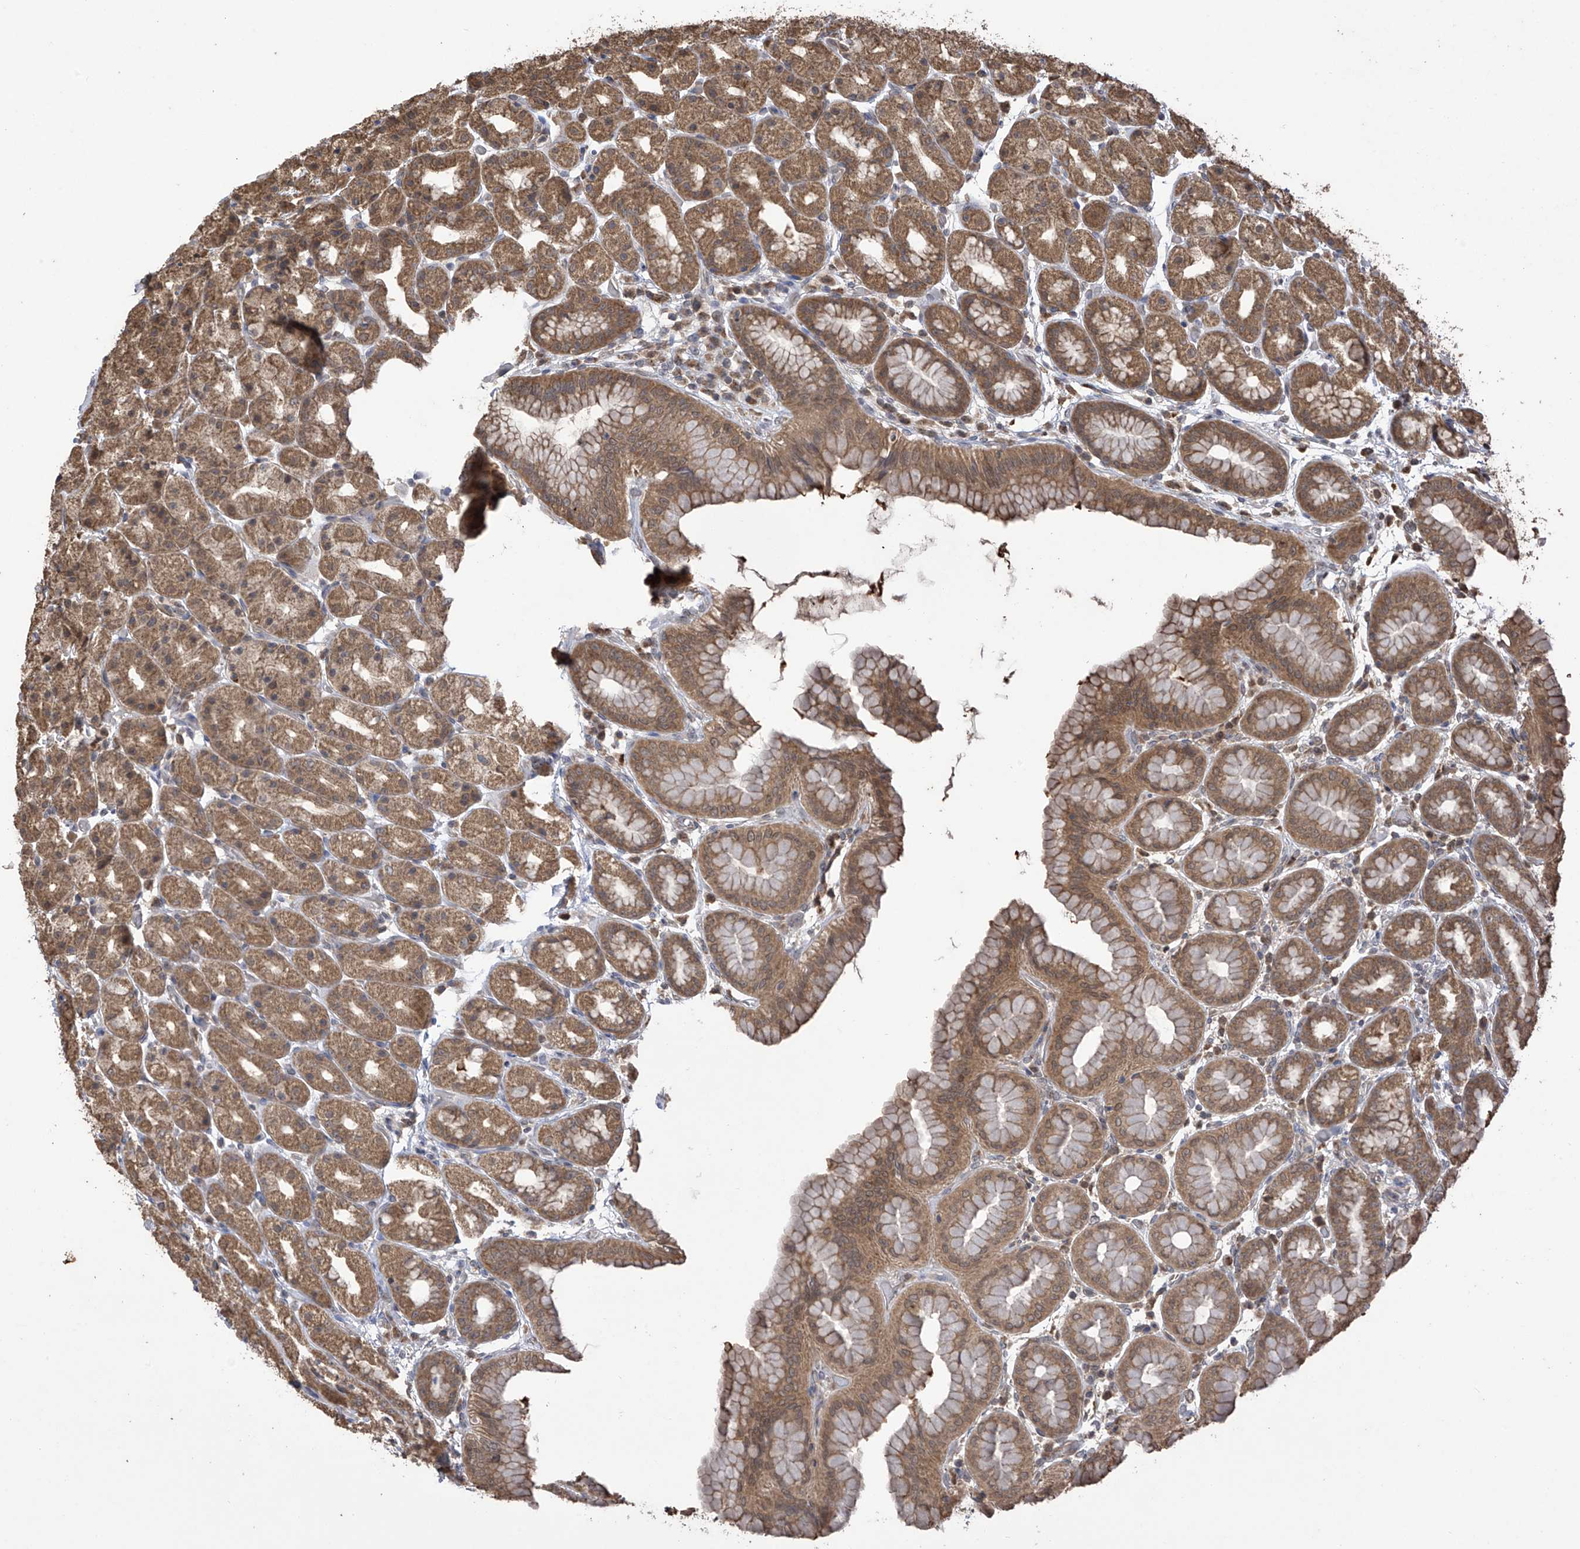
{"staining": {"intensity": "moderate", "quantity": ">75%", "location": "cytoplasmic/membranous"}, "tissue": "stomach", "cell_type": "Glandular cells", "image_type": "normal", "snomed": [{"axis": "morphology", "description": "Normal tissue, NOS"}, {"axis": "topography", "description": "Stomach, upper"}], "caption": "Protein analysis of normal stomach demonstrates moderate cytoplasmic/membranous expression in approximately >75% of glandular cells. The staining was performed using DAB (3,3'-diaminobenzidine) to visualize the protein expression in brown, while the nuclei were stained in blue with hematoxylin (Magnification: 20x).", "gene": "PNPT1", "patient": {"sex": "male", "age": 68}}